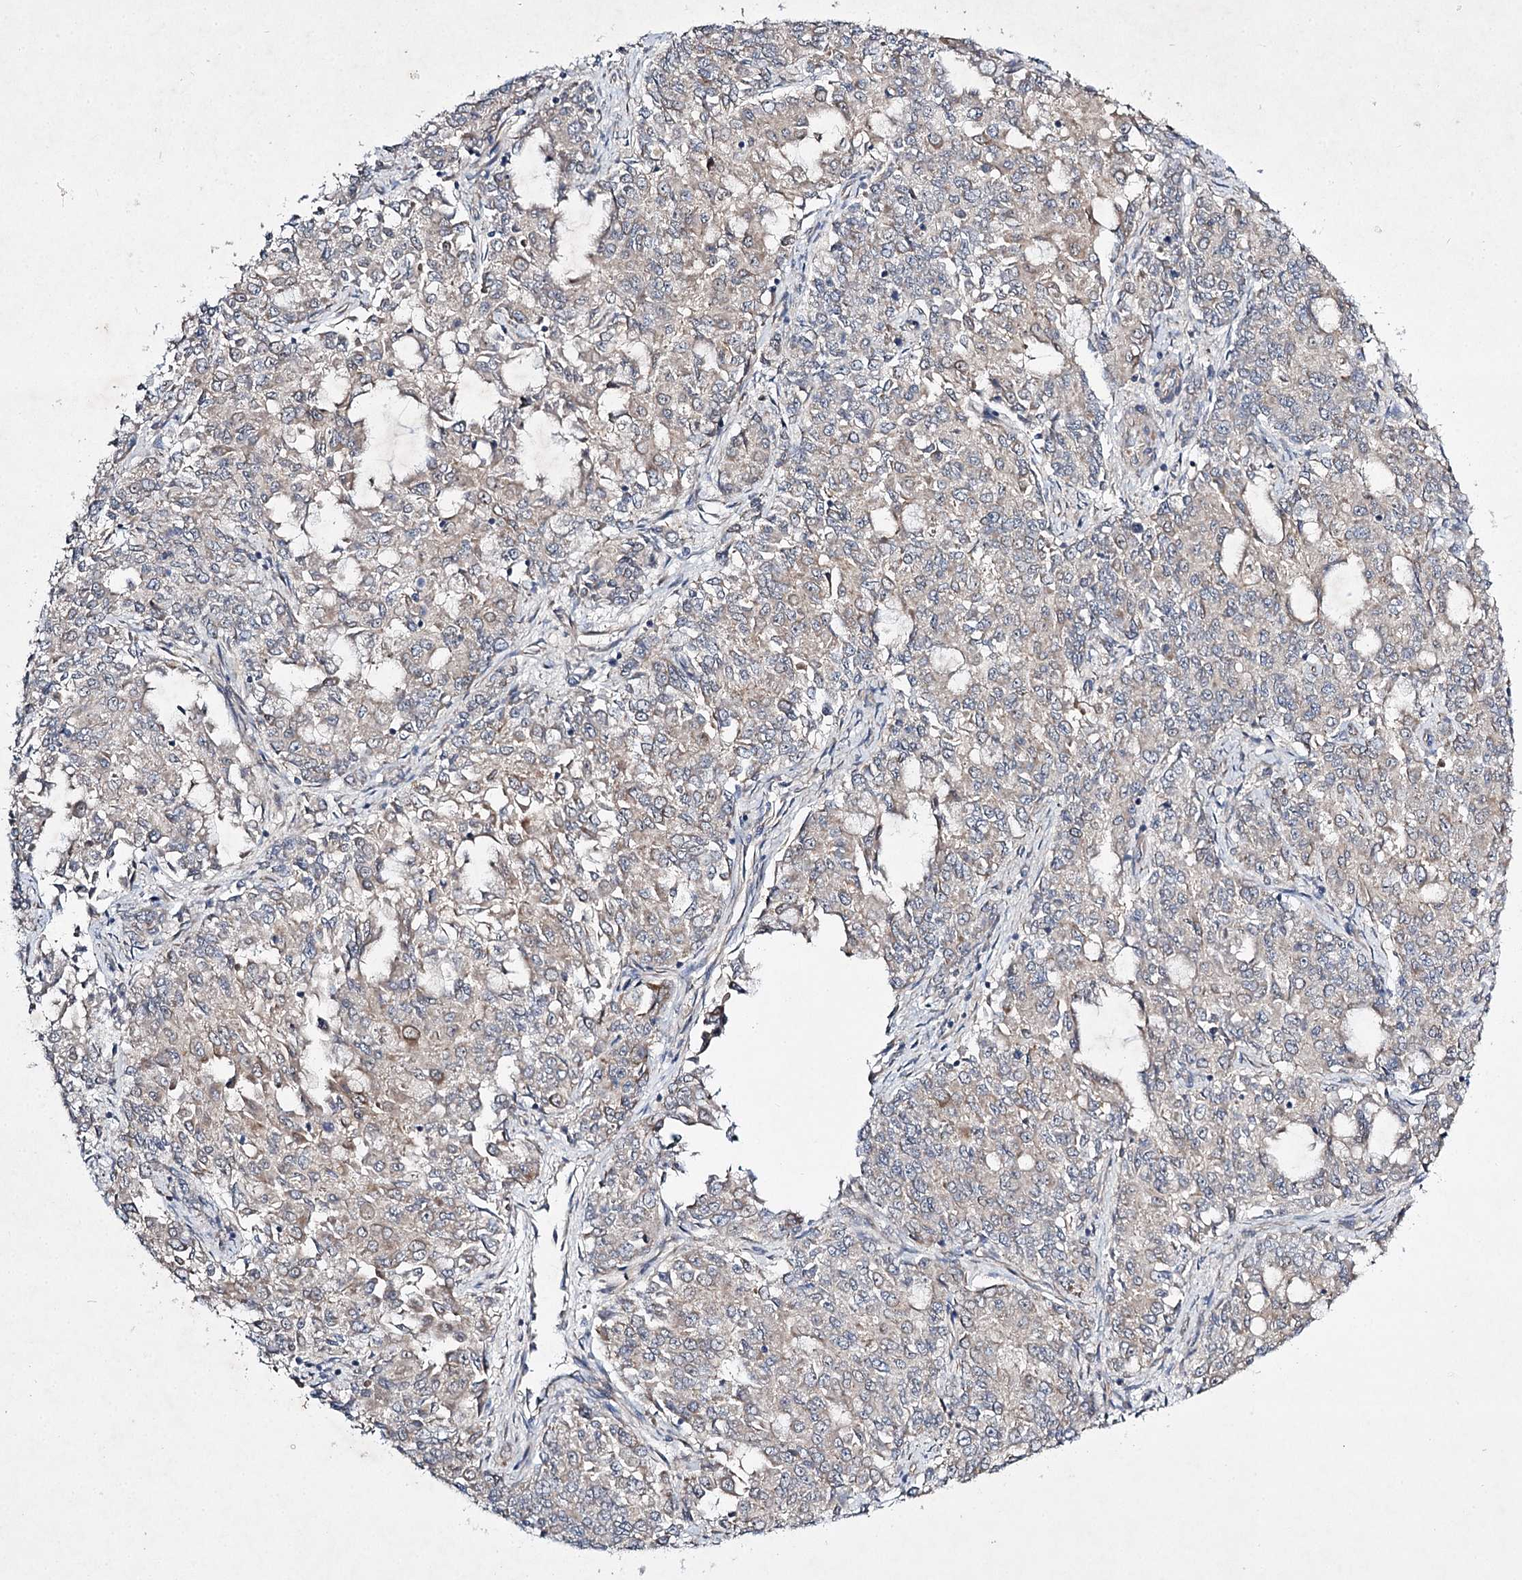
{"staining": {"intensity": "weak", "quantity": "<25%", "location": "cytoplasmic/membranous"}, "tissue": "endometrial cancer", "cell_type": "Tumor cells", "image_type": "cancer", "snomed": [{"axis": "morphology", "description": "Adenocarcinoma, NOS"}, {"axis": "topography", "description": "Endometrium"}], "caption": "Immunohistochemistry of human endometrial adenocarcinoma exhibits no staining in tumor cells. (Immunohistochemistry, brightfield microscopy, high magnification).", "gene": "KIAA0825", "patient": {"sex": "female", "age": 50}}